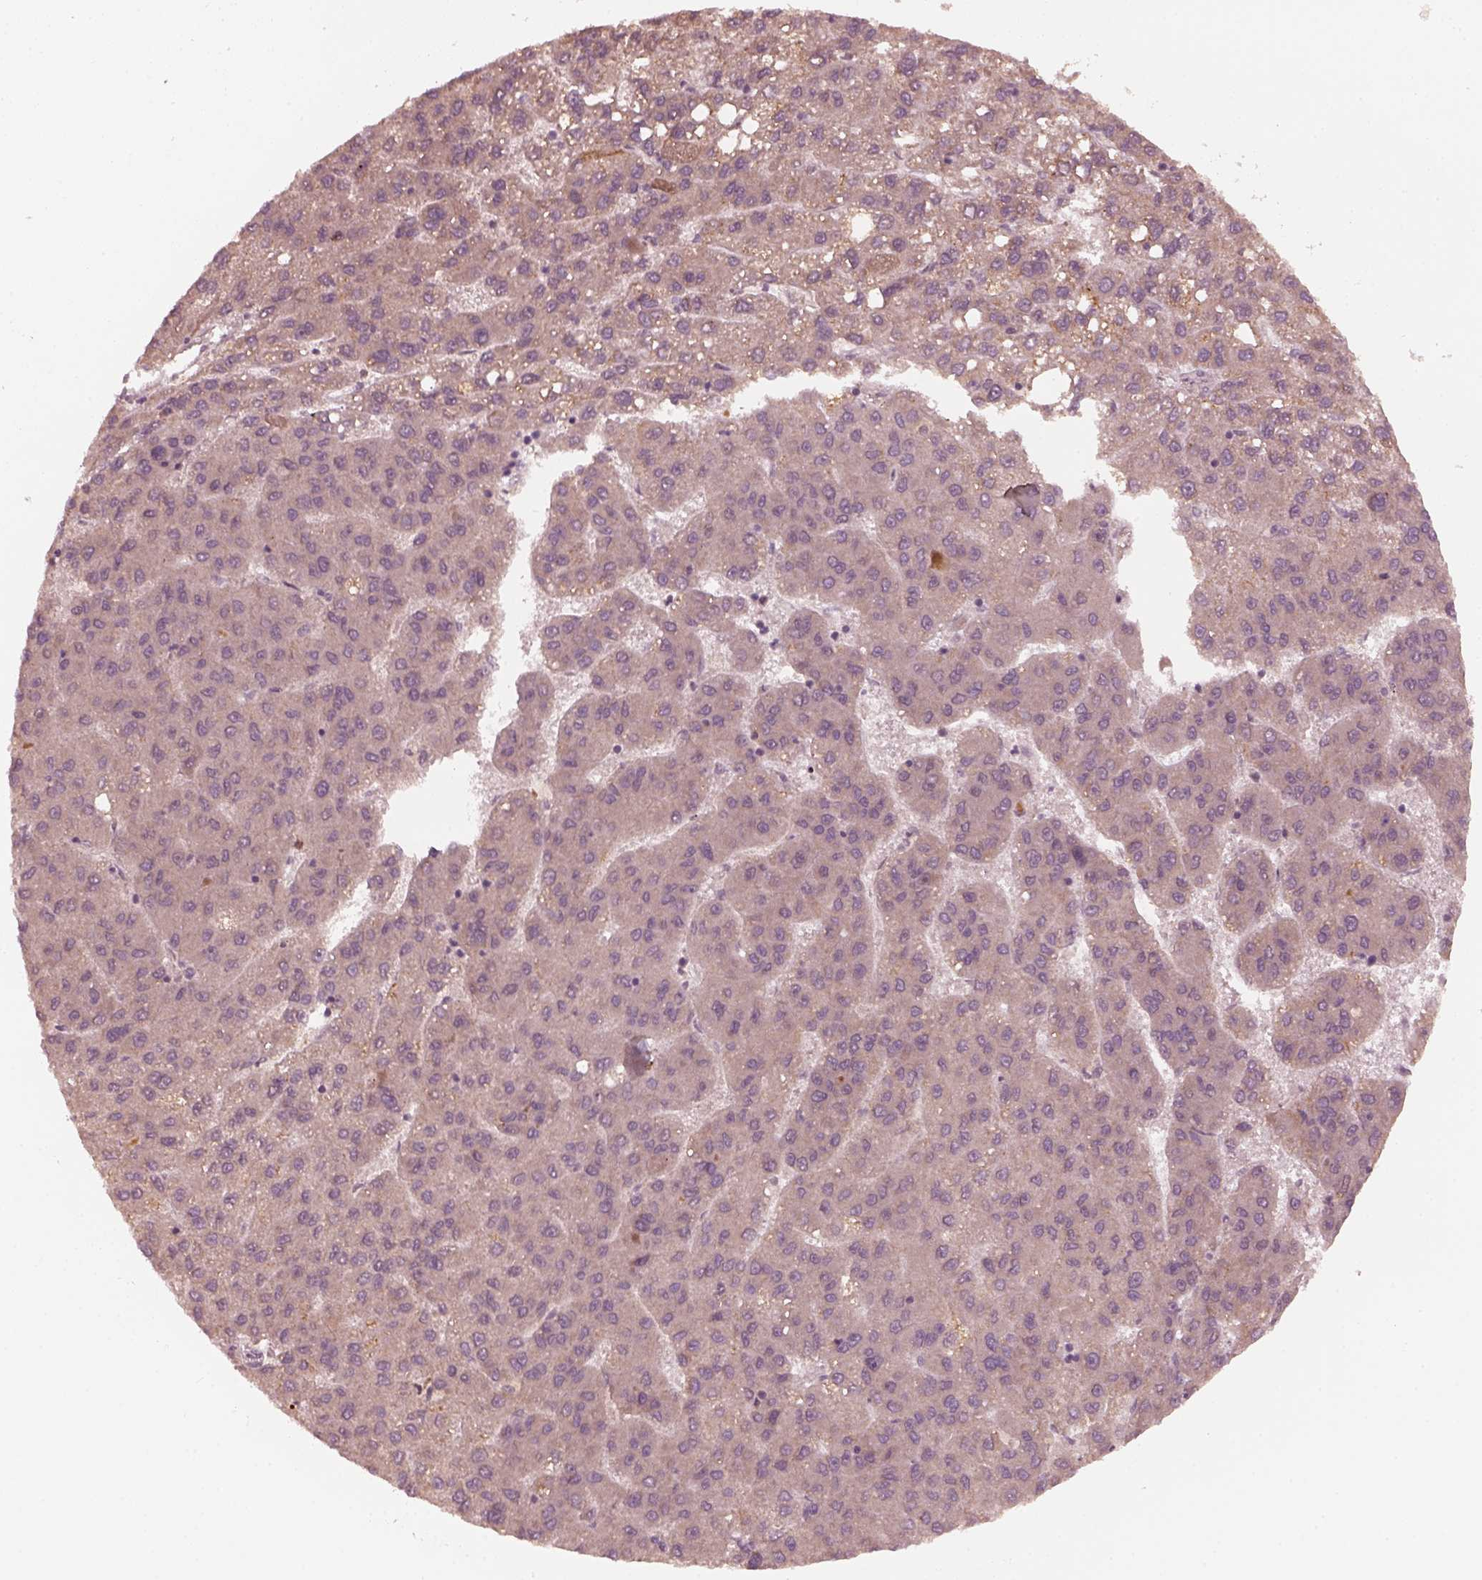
{"staining": {"intensity": "weak", "quantity": ">75%", "location": "cytoplasmic/membranous"}, "tissue": "liver cancer", "cell_type": "Tumor cells", "image_type": "cancer", "snomed": [{"axis": "morphology", "description": "Carcinoma, Hepatocellular, NOS"}, {"axis": "topography", "description": "Liver"}], "caption": "This micrograph demonstrates liver cancer (hepatocellular carcinoma) stained with immunohistochemistry (IHC) to label a protein in brown. The cytoplasmic/membranous of tumor cells show weak positivity for the protein. Nuclei are counter-stained blue.", "gene": "FAF2", "patient": {"sex": "female", "age": 82}}